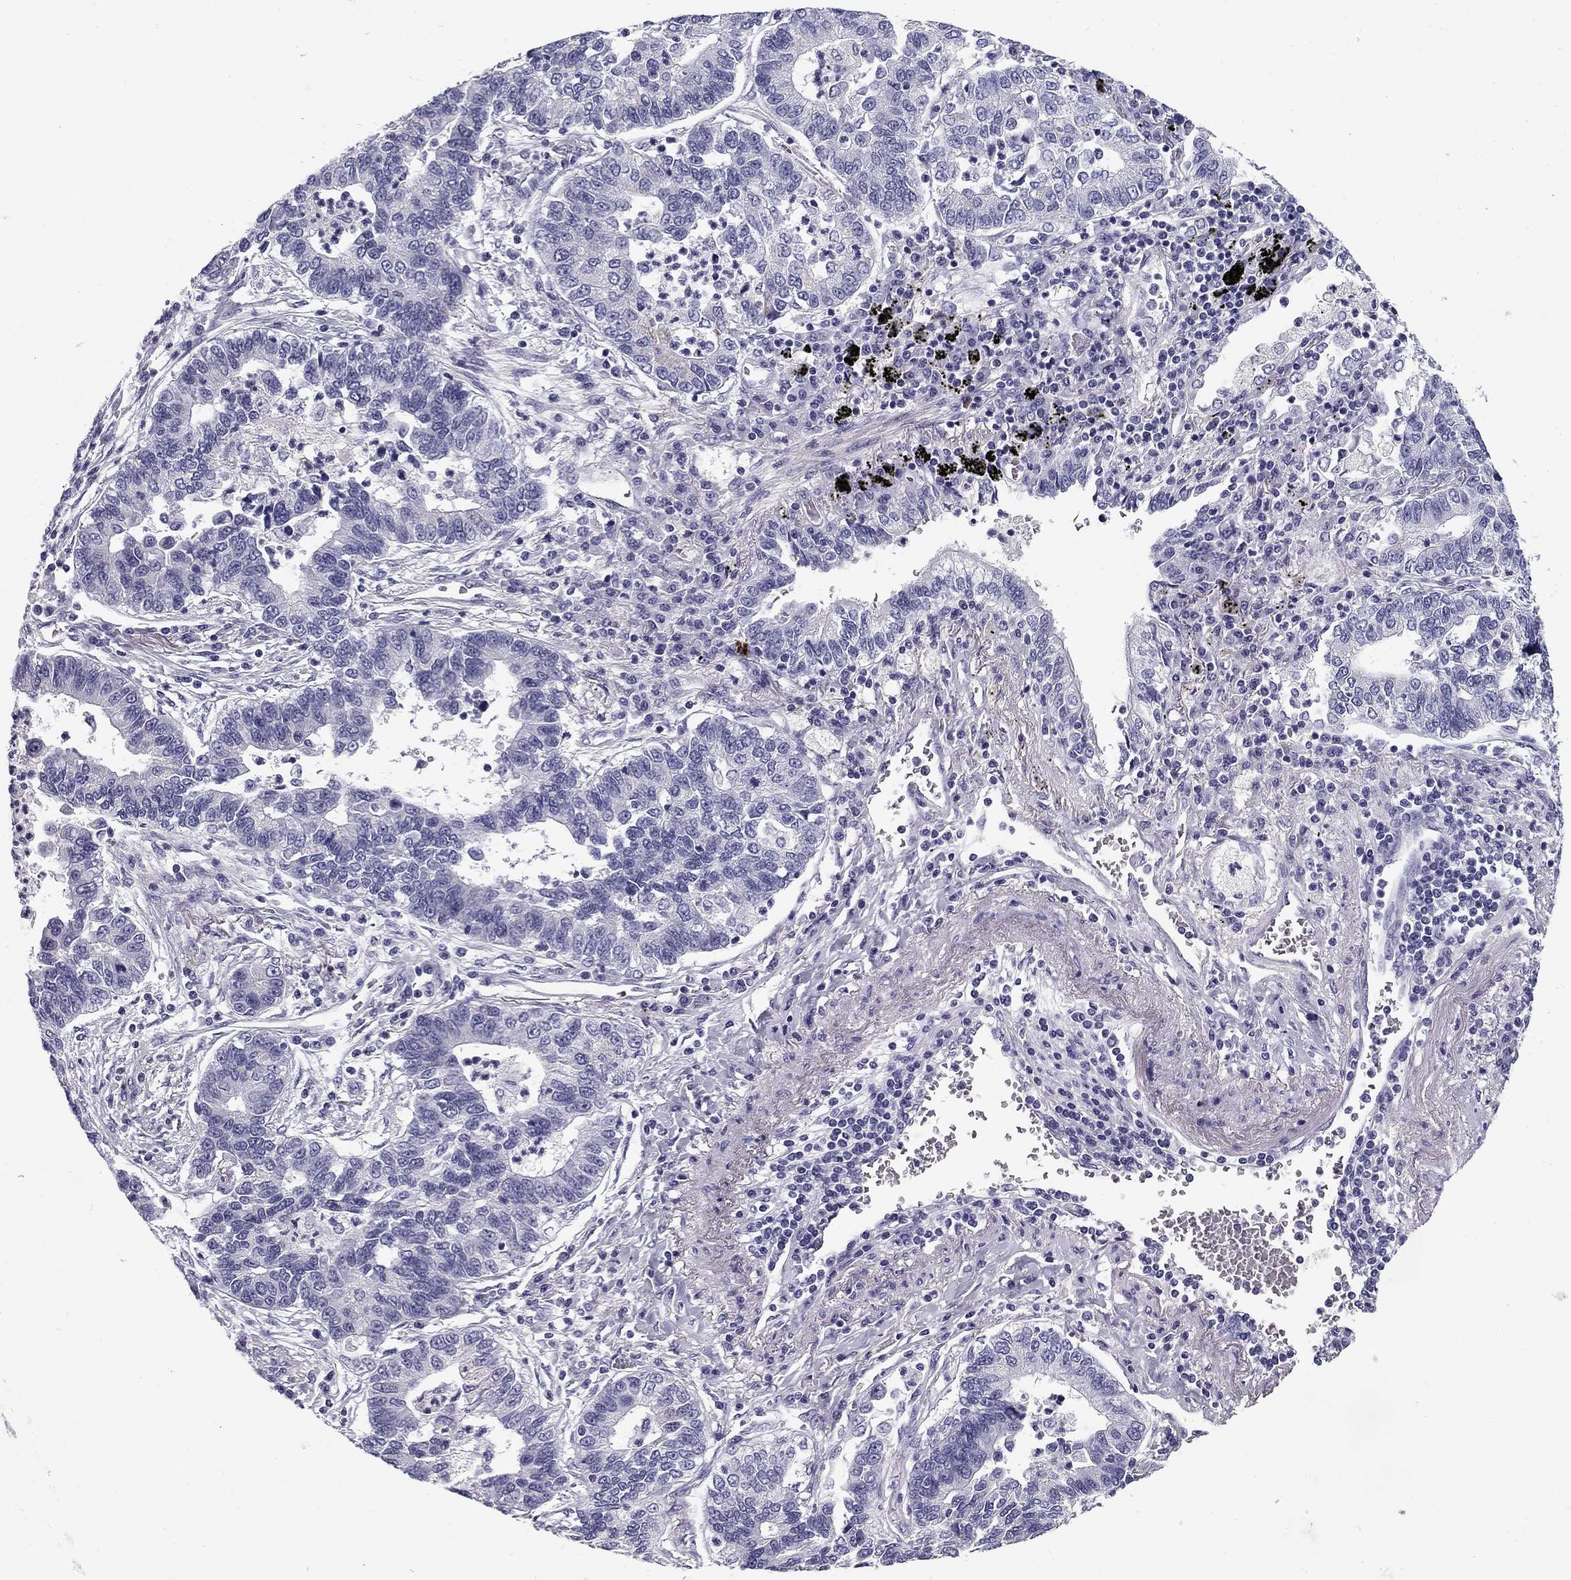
{"staining": {"intensity": "negative", "quantity": "none", "location": "none"}, "tissue": "lung cancer", "cell_type": "Tumor cells", "image_type": "cancer", "snomed": [{"axis": "morphology", "description": "Adenocarcinoma, NOS"}, {"axis": "topography", "description": "Lung"}], "caption": "Tumor cells show no significant protein expression in lung cancer.", "gene": "FLNC", "patient": {"sex": "female", "age": 57}}